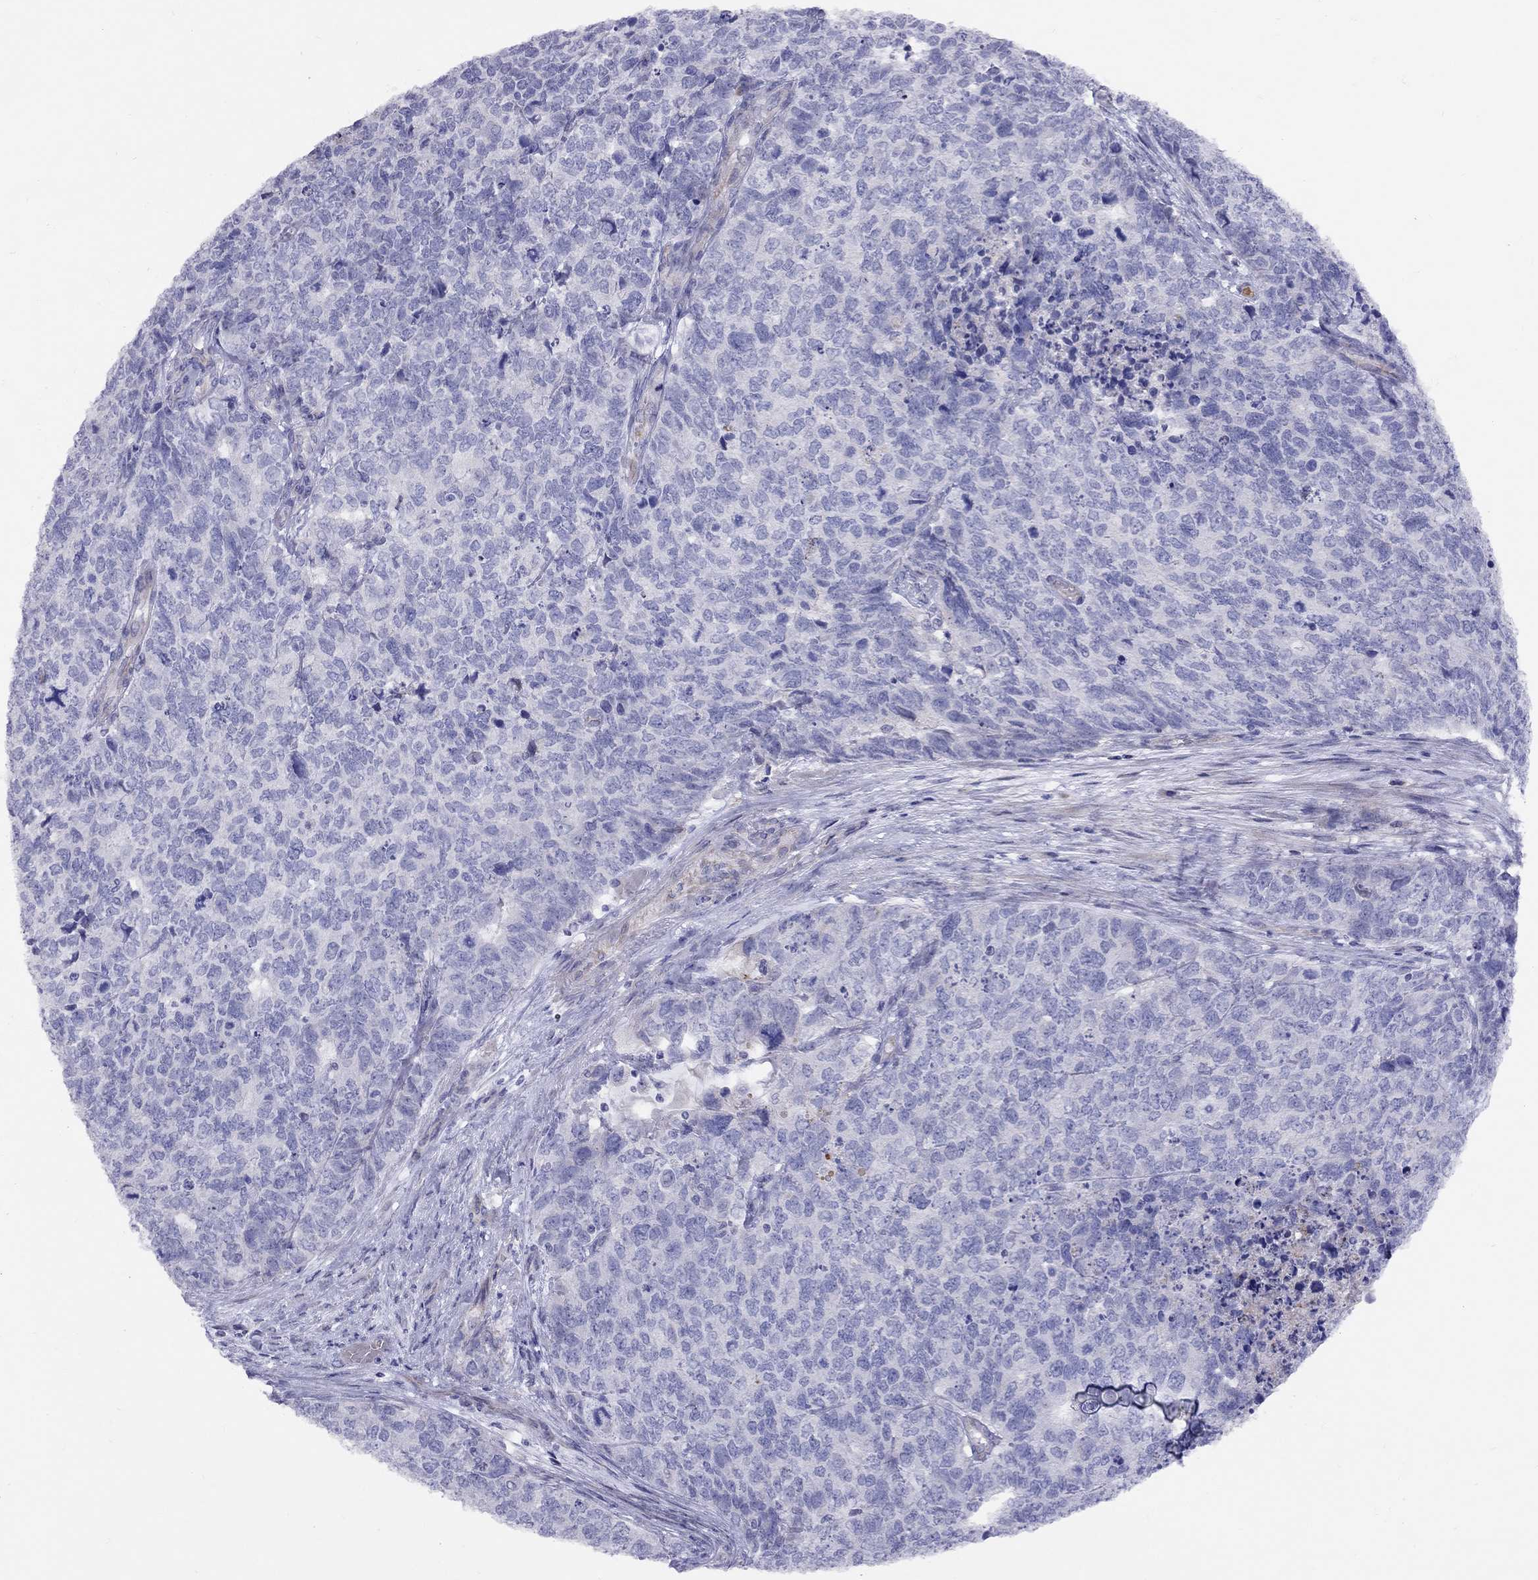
{"staining": {"intensity": "negative", "quantity": "none", "location": "none"}, "tissue": "cervical cancer", "cell_type": "Tumor cells", "image_type": "cancer", "snomed": [{"axis": "morphology", "description": "Squamous cell carcinoma, NOS"}, {"axis": "topography", "description": "Cervix"}], "caption": "High power microscopy image of an immunohistochemistry photomicrograph of cervical squamous cell carcinoma, revealing no significant positivity in tumor cells.", "gene": "SPINT4", "patient": {"sex": "female", "age": 63}}